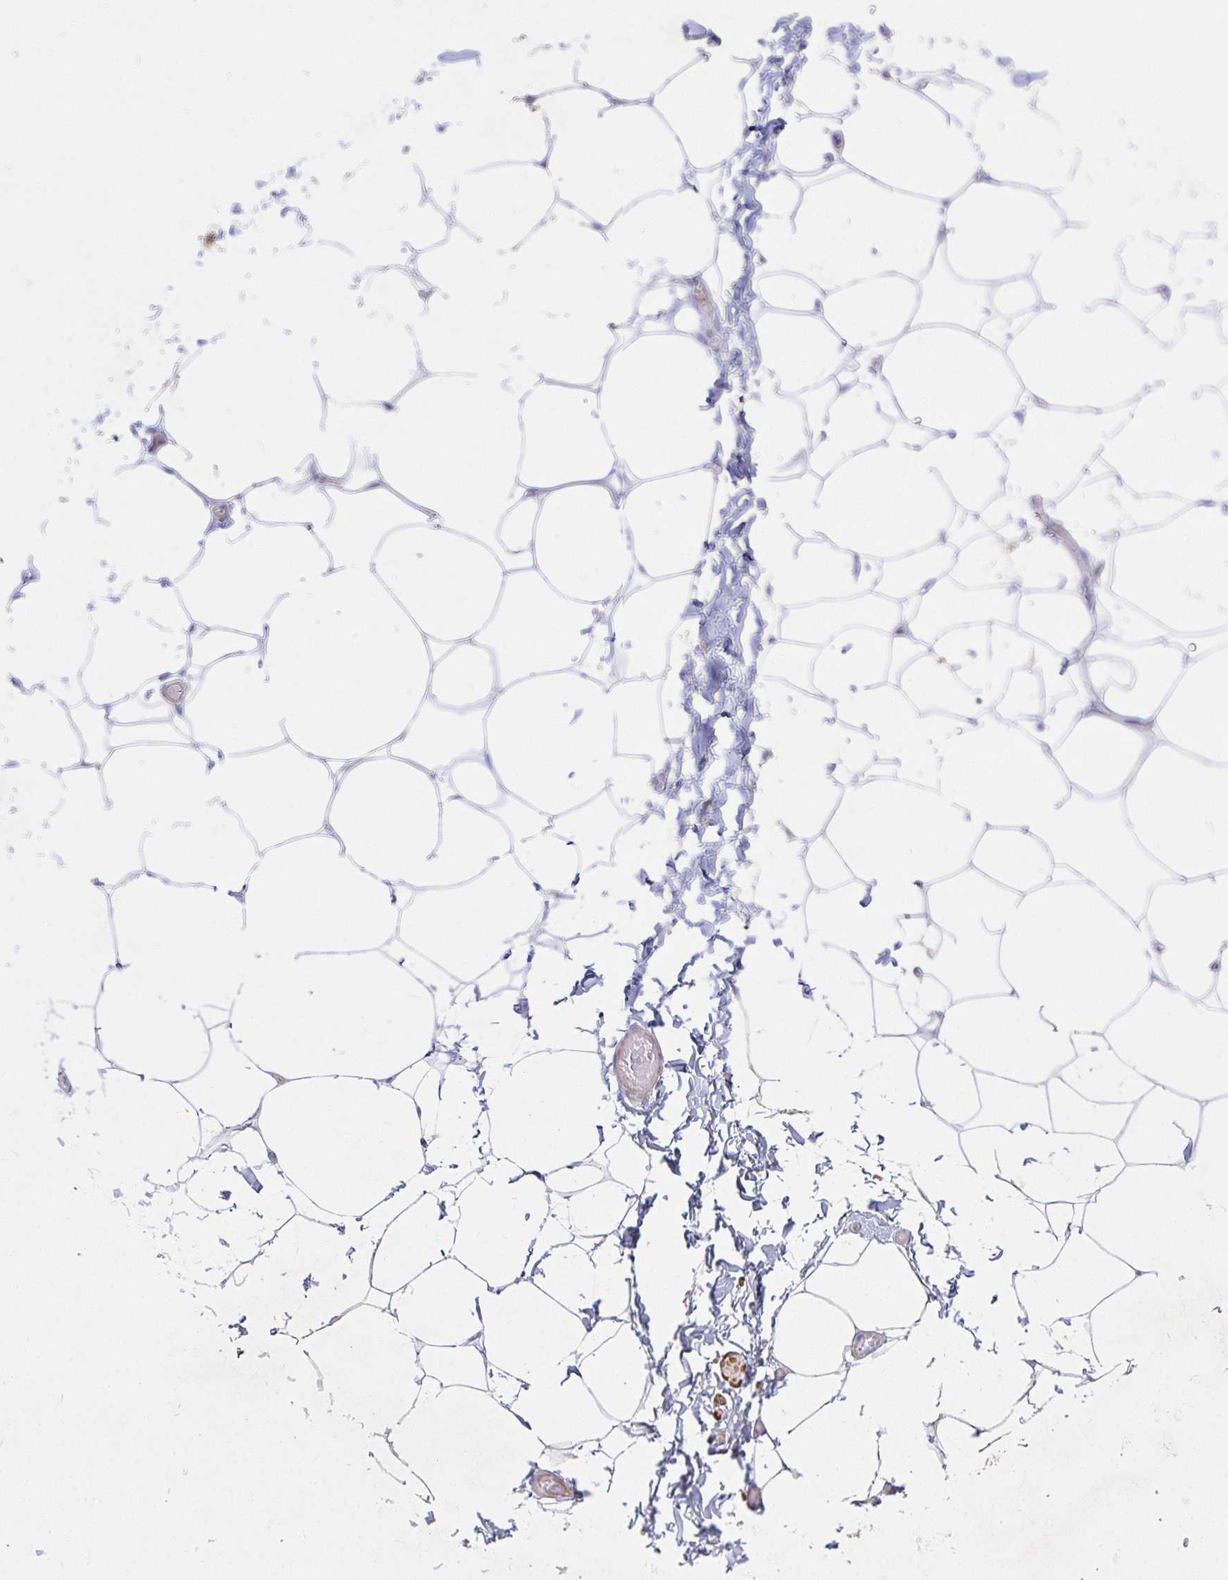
{"staining": {"intensity": "negative", "quantity": "none", "location": "none"}, "tissue": "adipose tissue", "cell_type": "Adipocytes", "image_type": "normal", "snomed": [{"axis": "morphology", "description": "Normal tissue, NOS"}, {"axis": "topography", "description": "Soft tissue"}, {"axis": "topography", "description": "Adipose tissue"}, {"axis": "topography", "description": "Vascular tissue"}, {"axis": "topography", "description": "Peripheral nerve tissue"}], "caption": "DAB (3,3'-diaminobenzidine) immunohistochemical staining of unremarkable human adipose tissue reveals no significant expression in adipocytes.", "gene": "SSH2", "patient": {"sex": "male", "age": 29}}